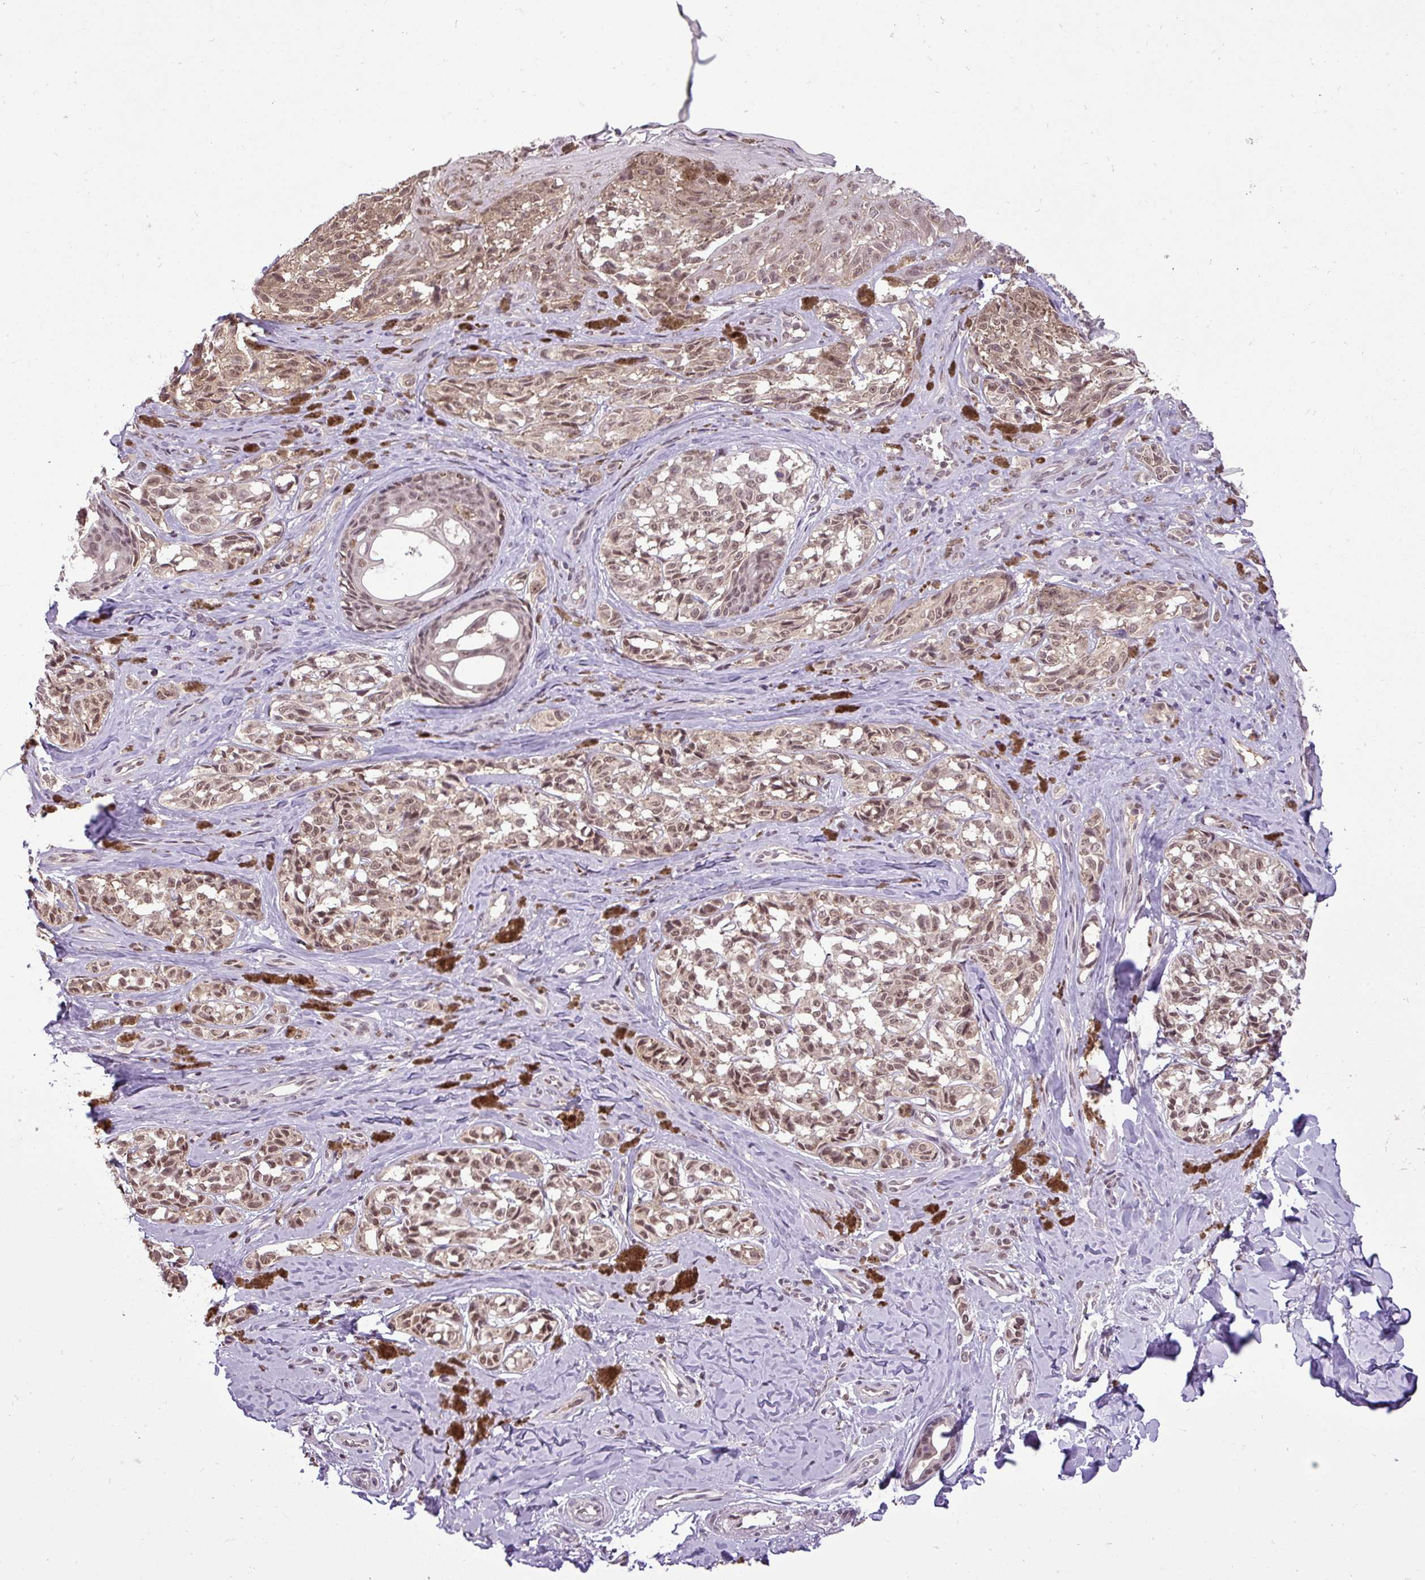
{"staining": {"intensity": "moderate", "quantity": ">75%", "location": "nuclear"}, "tissue": "melanoma", "cell_type": "Tumor cells", "image_type": "cancer", "snomed": [{"axis": "morphology", "description": "Malignant melanoma, NOS"}, {"axis": "topography", "description": "Skin"}], "caption": "Malignant melanoma stained with a brown dye shows moderate nuclear positive staining in approximately >75% of tumor cells.", "gene": "MFHAS1", "patient": {"sex": "female", "age": 65}}